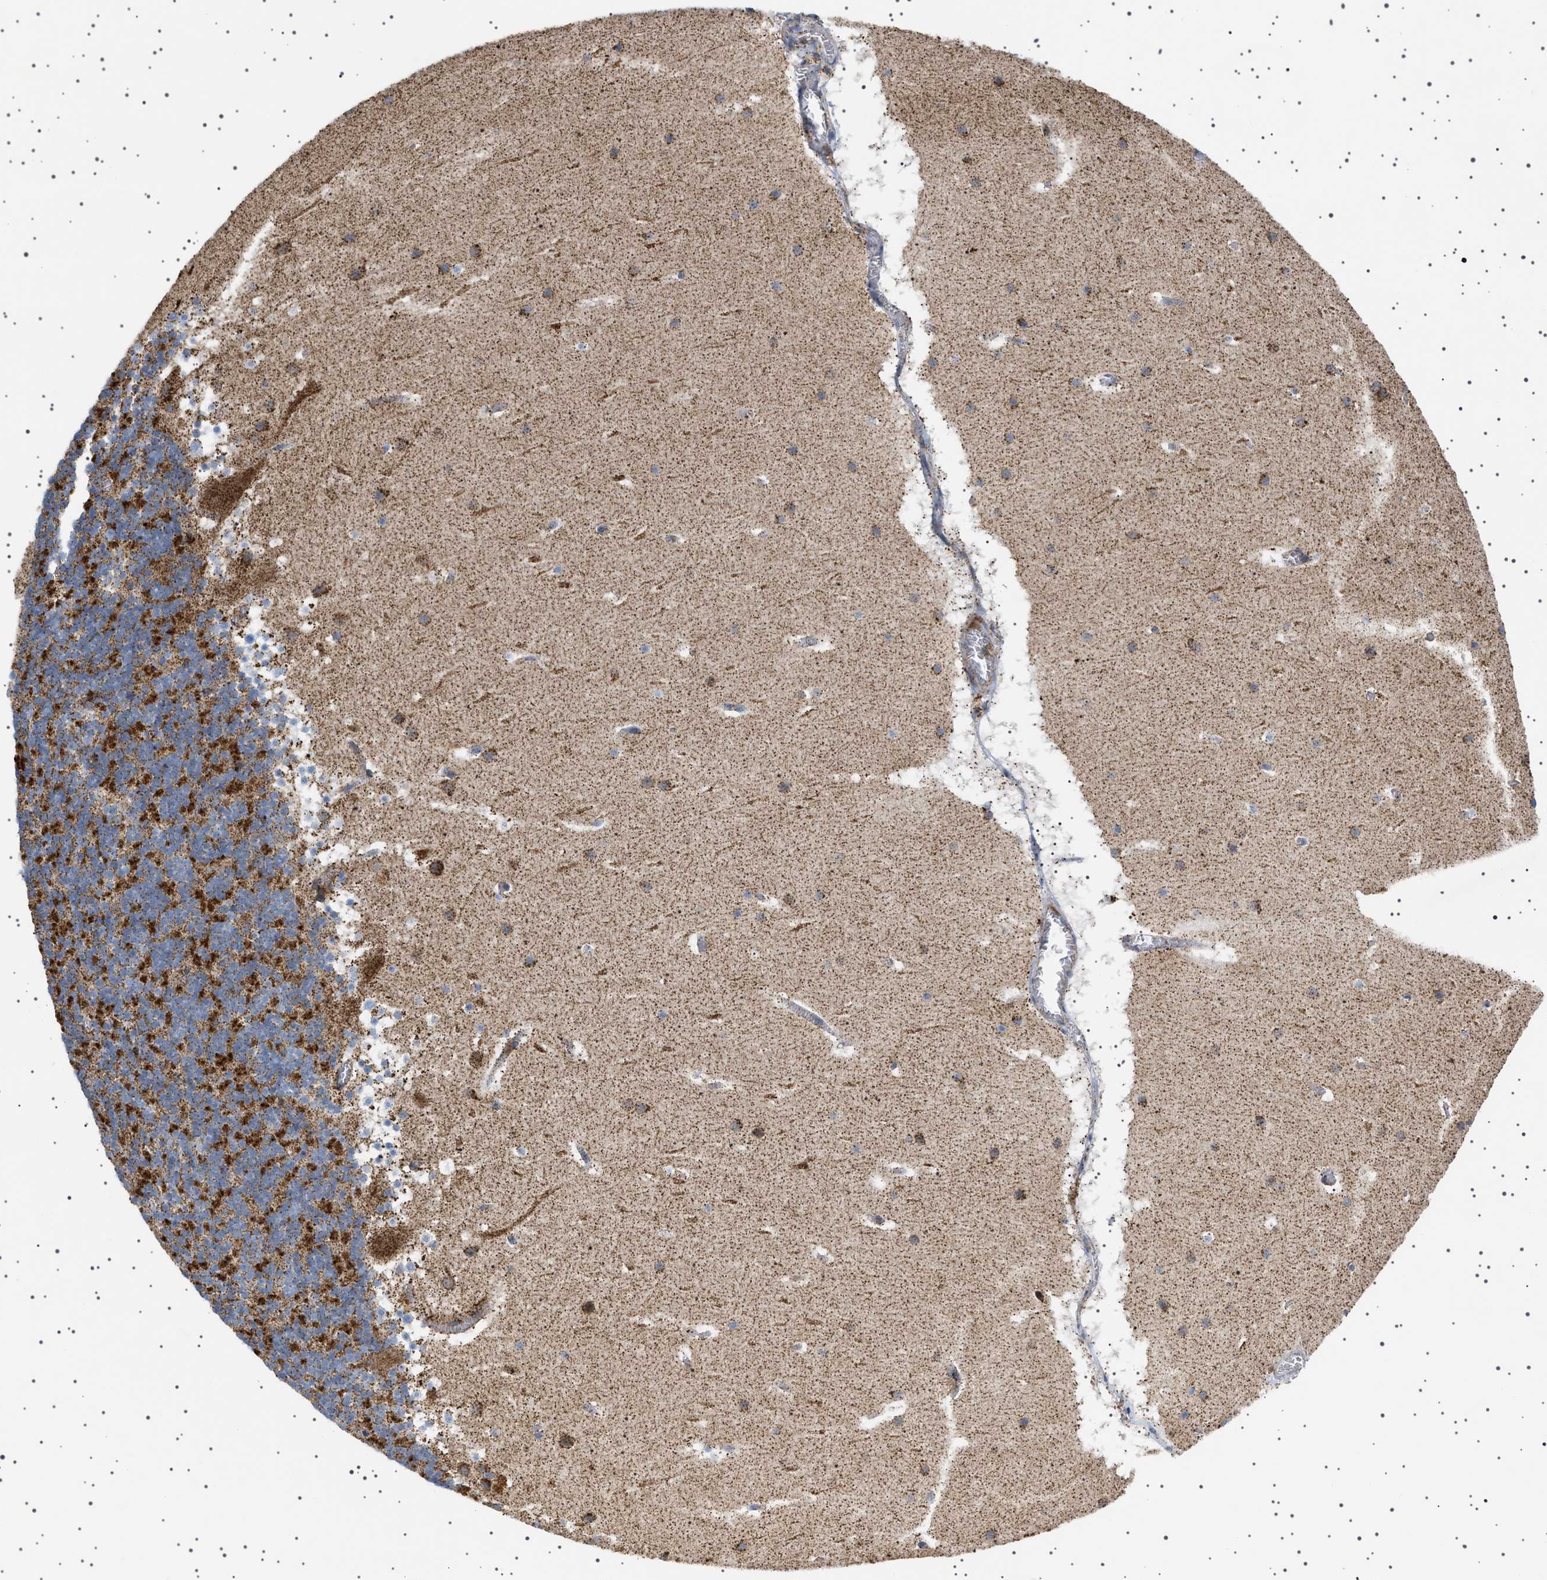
{"staining": {"intensity": "strong", "quantity": "25%-75%", "location": "cytoplasmic/membranous"}, "tissue": "cerebellum", "cell_type": "Cells in granular layer", "image_type": "normal", "snomed": [{"axis": "morphology", "description": "Normal tissue, NOS"}, {"axis": "topography", "description": "Cerebellum"}], "caption": "Immunohistochemistry (DAB) staining of benign cerebellum reveals strong cytoplasmic/membranous protein expression in about 25%-75% of cells in granular layer. (DAB IHC, brown staining for protein, blue staining for nuclei).", "gene": "UBXN8", "patient": {"sex": "male", "age": 45}}